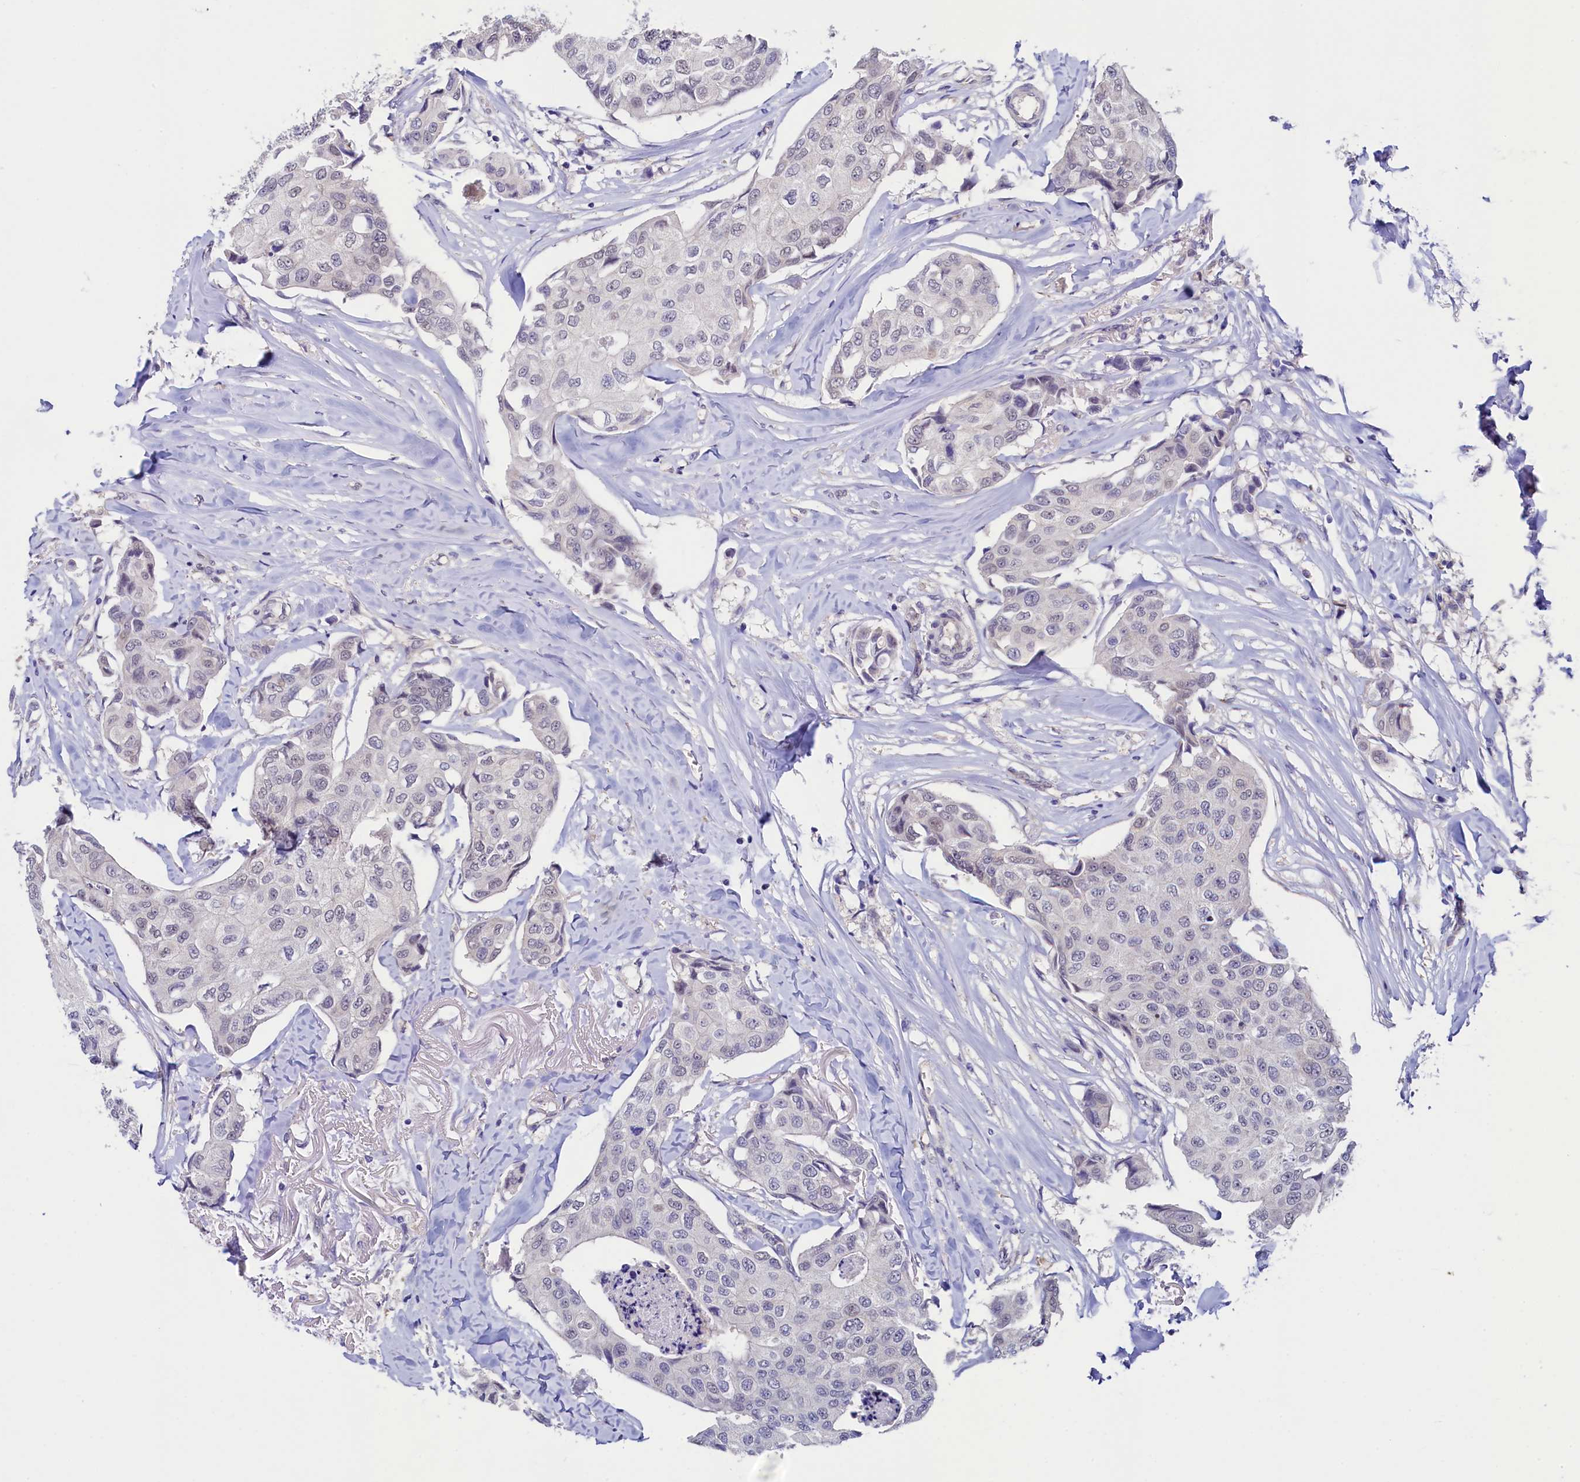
{"staining": {"intensity": "weak", "quantity": "<25%", "location": "nuclear"}, "tissue": "breast cancer", "cell_type": "Tumor cells", "image_type": "cancer", "snomed": [{"axis": "morphology", "description": "Duct carcinoma"}, {"axis": "topography", "description": "Breast"}], "caption": "High magnification brightfield microscopy of breast cancer (intraductal carcinoma) stained with DAB (3,3'-diaminobenzidine) (brown) and counterstained with hematoxylin (blue): tumor cells show no significant expression.", "gene": "FLYWCH2", "patient": {"sex": "female", "age": 80}}